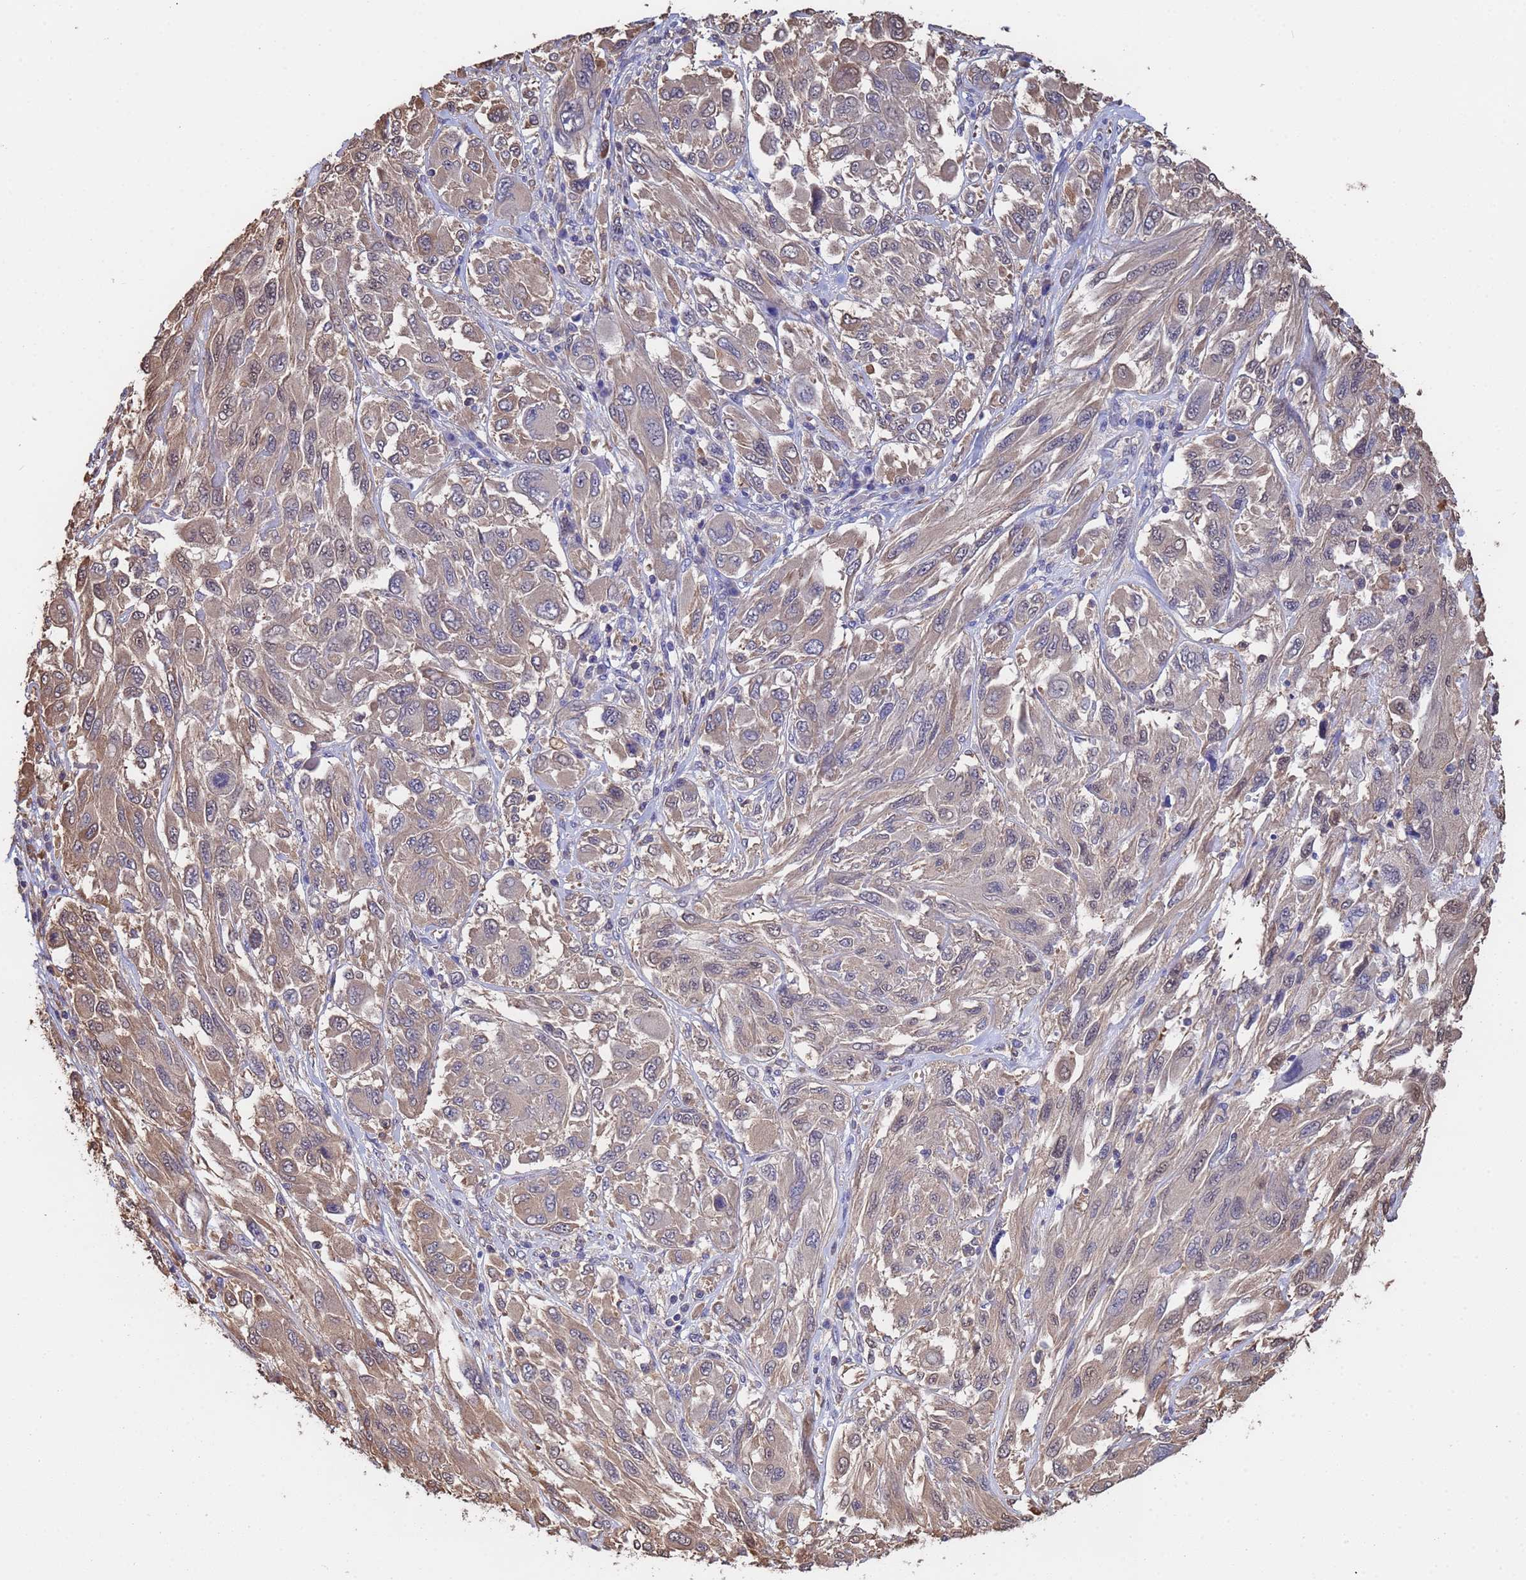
{"staining": {"intensity": "weak", "quantity": "25%-75%", "location": "cytoplasmic/membranous"}, "tissue": "melanoma", "cell_type": "Tumor cells", "image_type": "cancer", "snomed": [{"axis": "morphology", "description": "Malignant melanoma, NOS"}, {"axis": "topography", "description": "Skin"}], "caption": "Tumor cells show weak cytoplasmic/membranous positivity in about 25%-75% of cells in melanoma.", "gene": "FAM25A", "patient": {"sex": "female", "age": 91}}